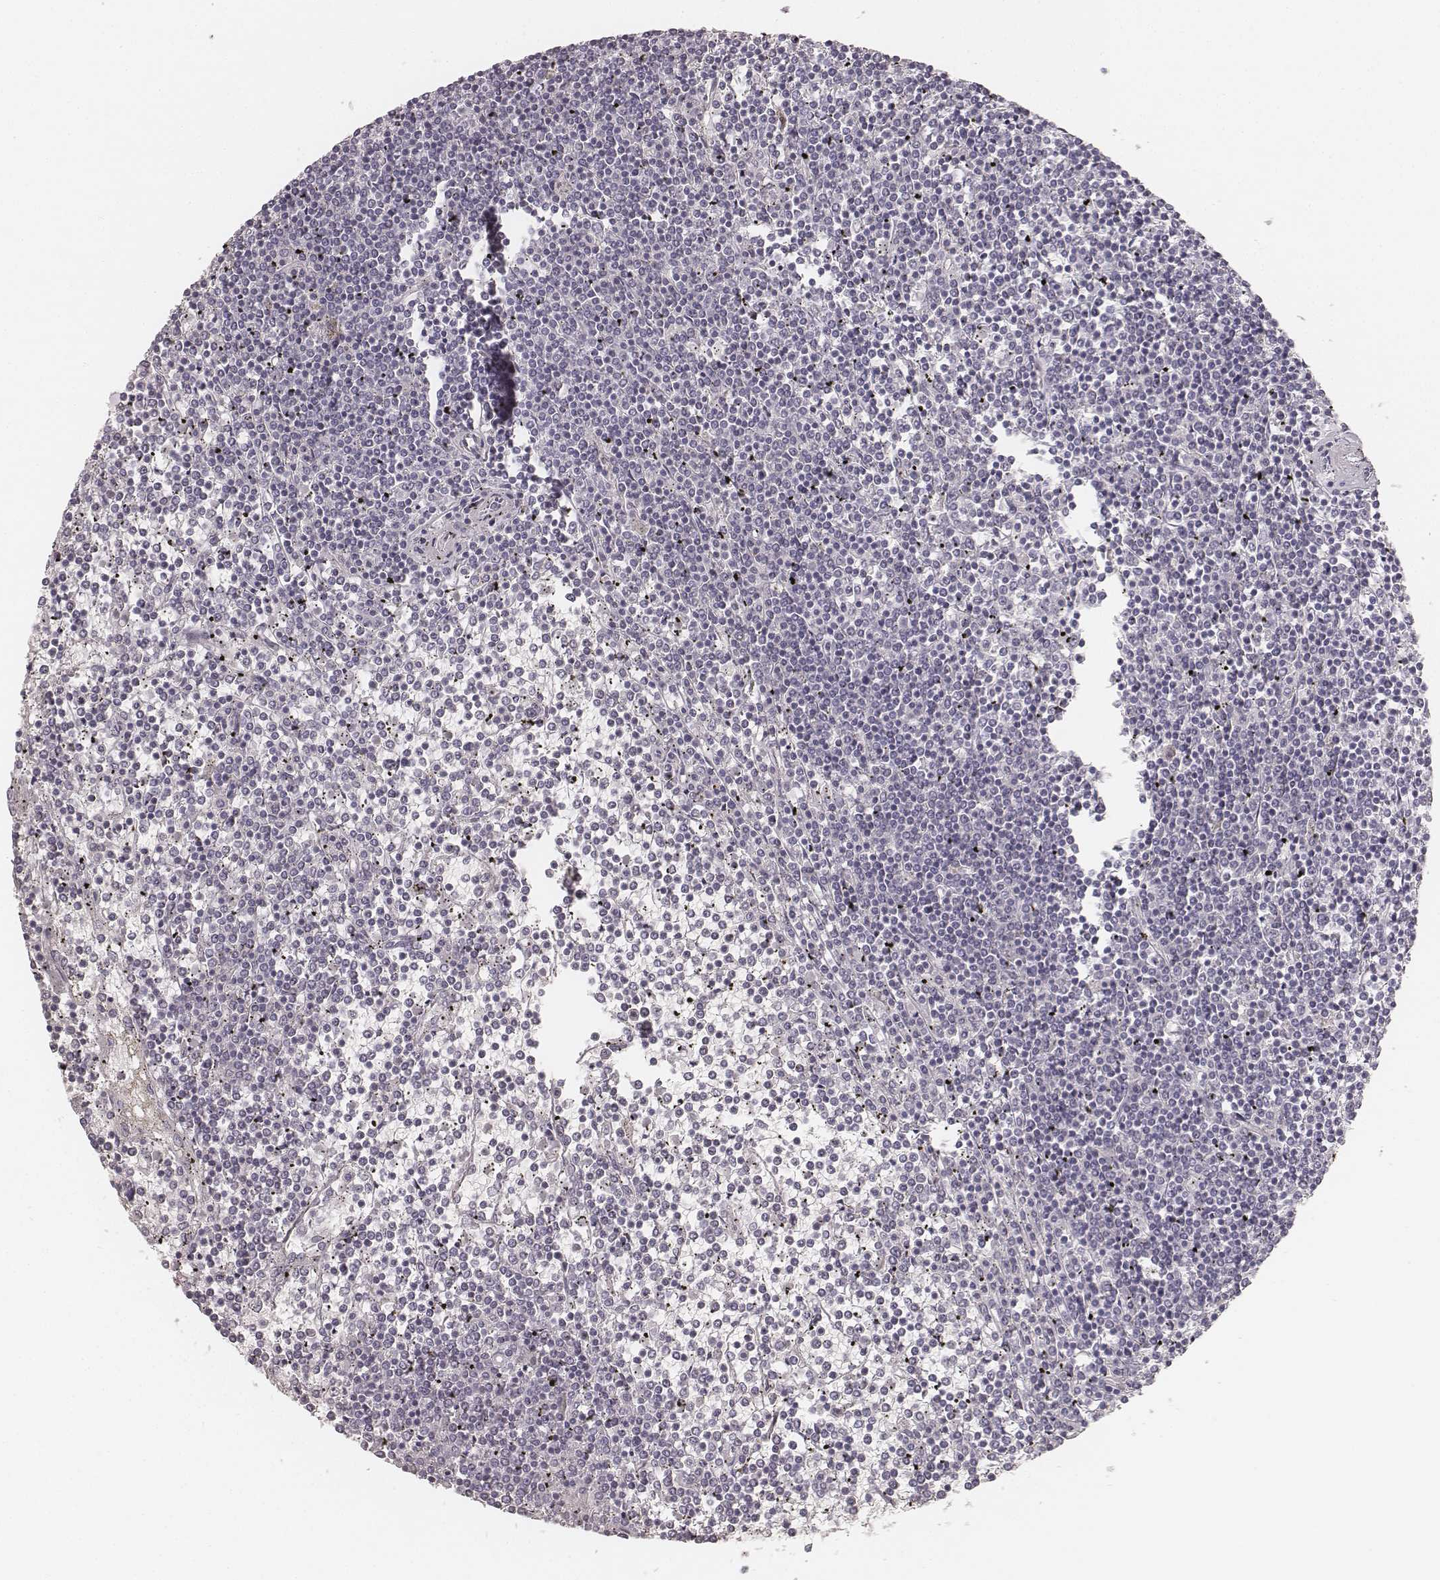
{"staining": {"intensity": "negative", "quantity": "none", "location": "none"}, "tissue": "lymphoma", "cell_type": "Tumor cells", "image_type": "cancer", "snomed": [{"axis": "morphology", "description": "Malignant lymphoma, non-Hodgkin's type, Low grade"}, {"axis": "topography", "description": "Spleen"}], "caption": "IHC photomicrograph of low-grade malignant lymphoma, non-Hodgkin's type stained for a protein (brown), which exhibits no expression in tumor cells.", "gene": "KRT31", "patient": {"sex": "female", "age": 19}}